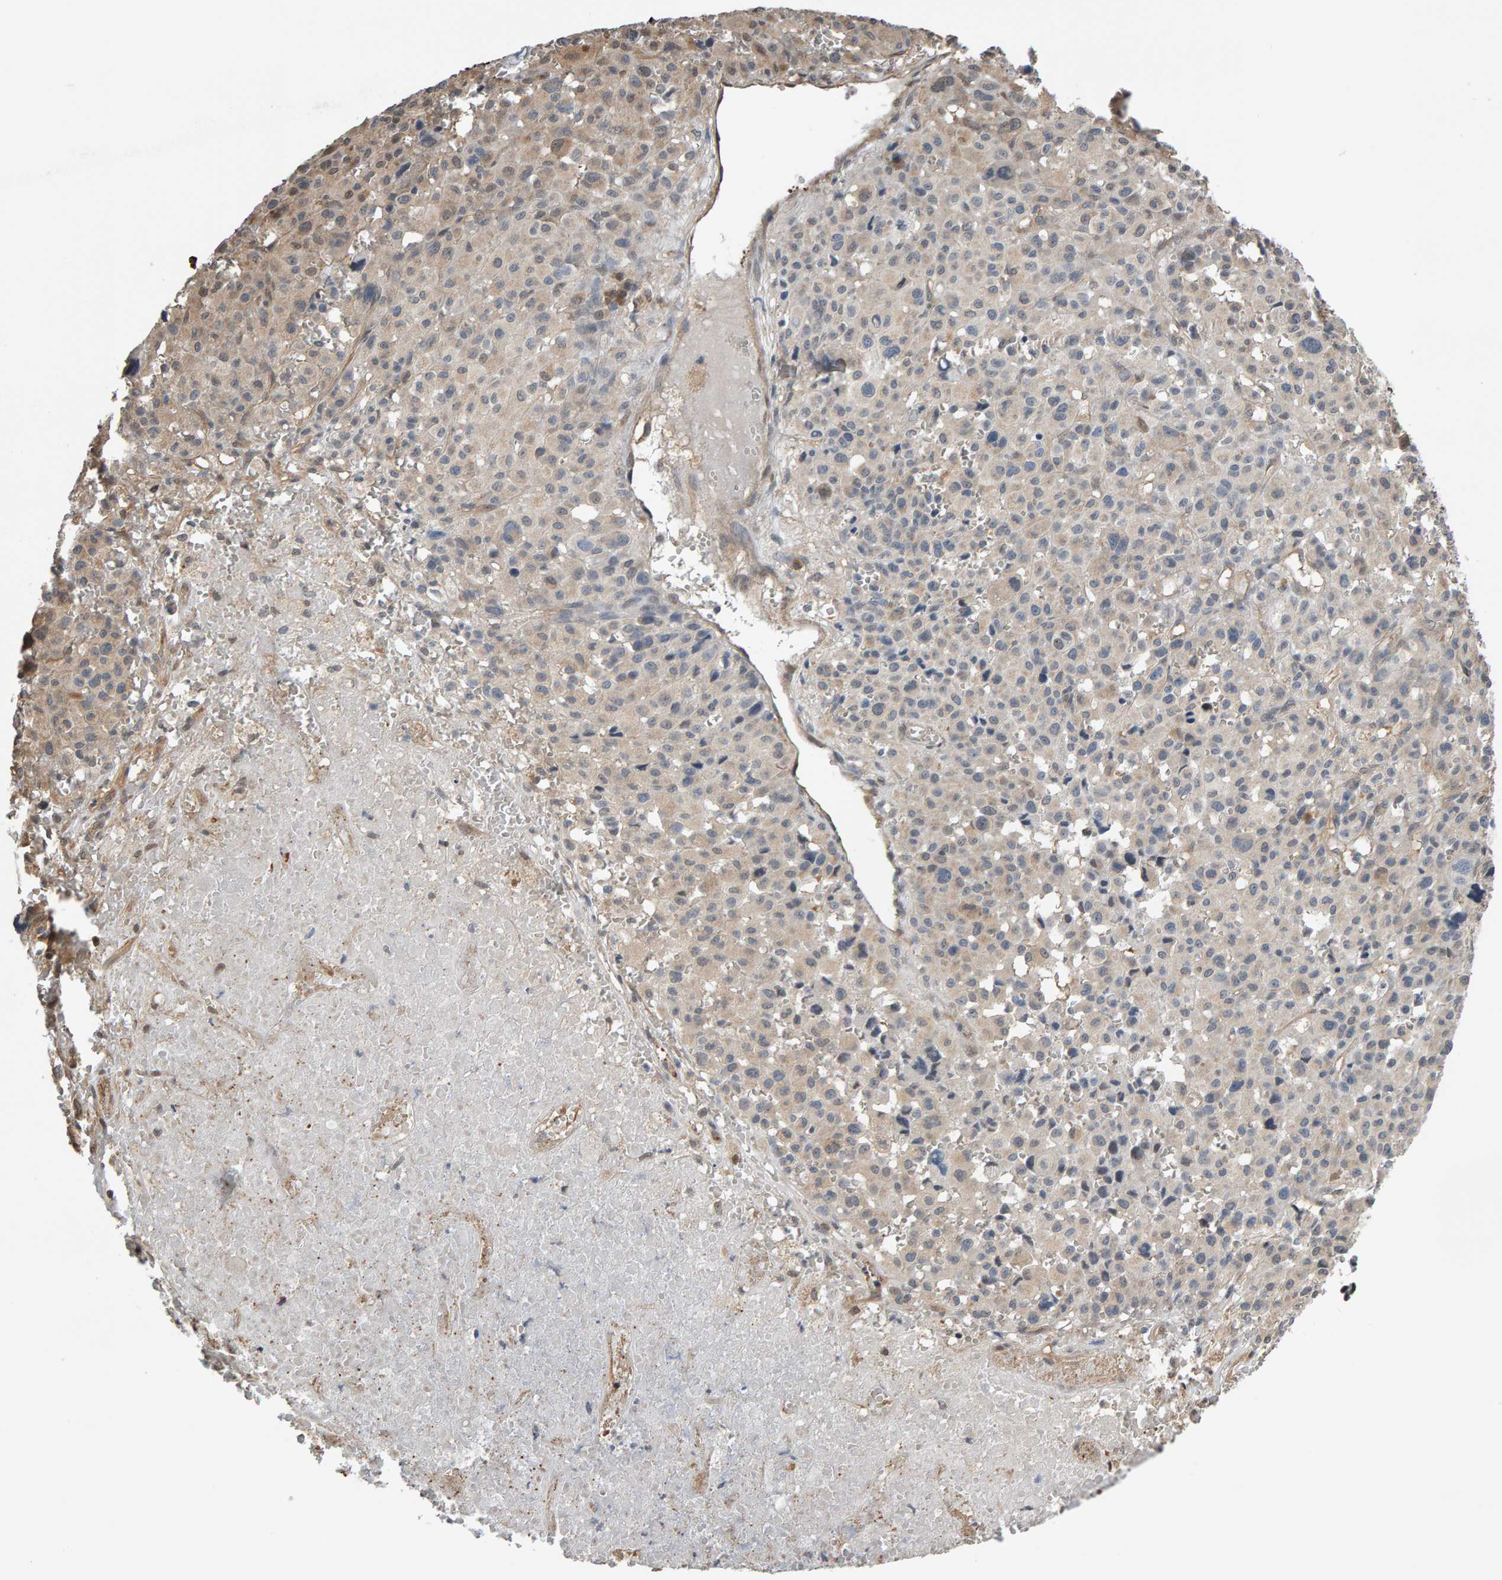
{"staining": {"intensity": "weak", "quantity": "<25%", "location": "cytoplasmic/membranous"}, "tissue": "melanoma", "cell_type": "Tumor cells", "image_type": "cancer", "snomed": [{"axis": "morphology", "description": "Malignant melanoma, Metastatic site"}, {"axis": "topography", "description": "Skin"}], "caption": "Protein analysis of malignant melanoma (metastatic site) shows no significant staining in tumor cells.", "gene": "COASY", "patient": {"sex": "female", "age": 74}}